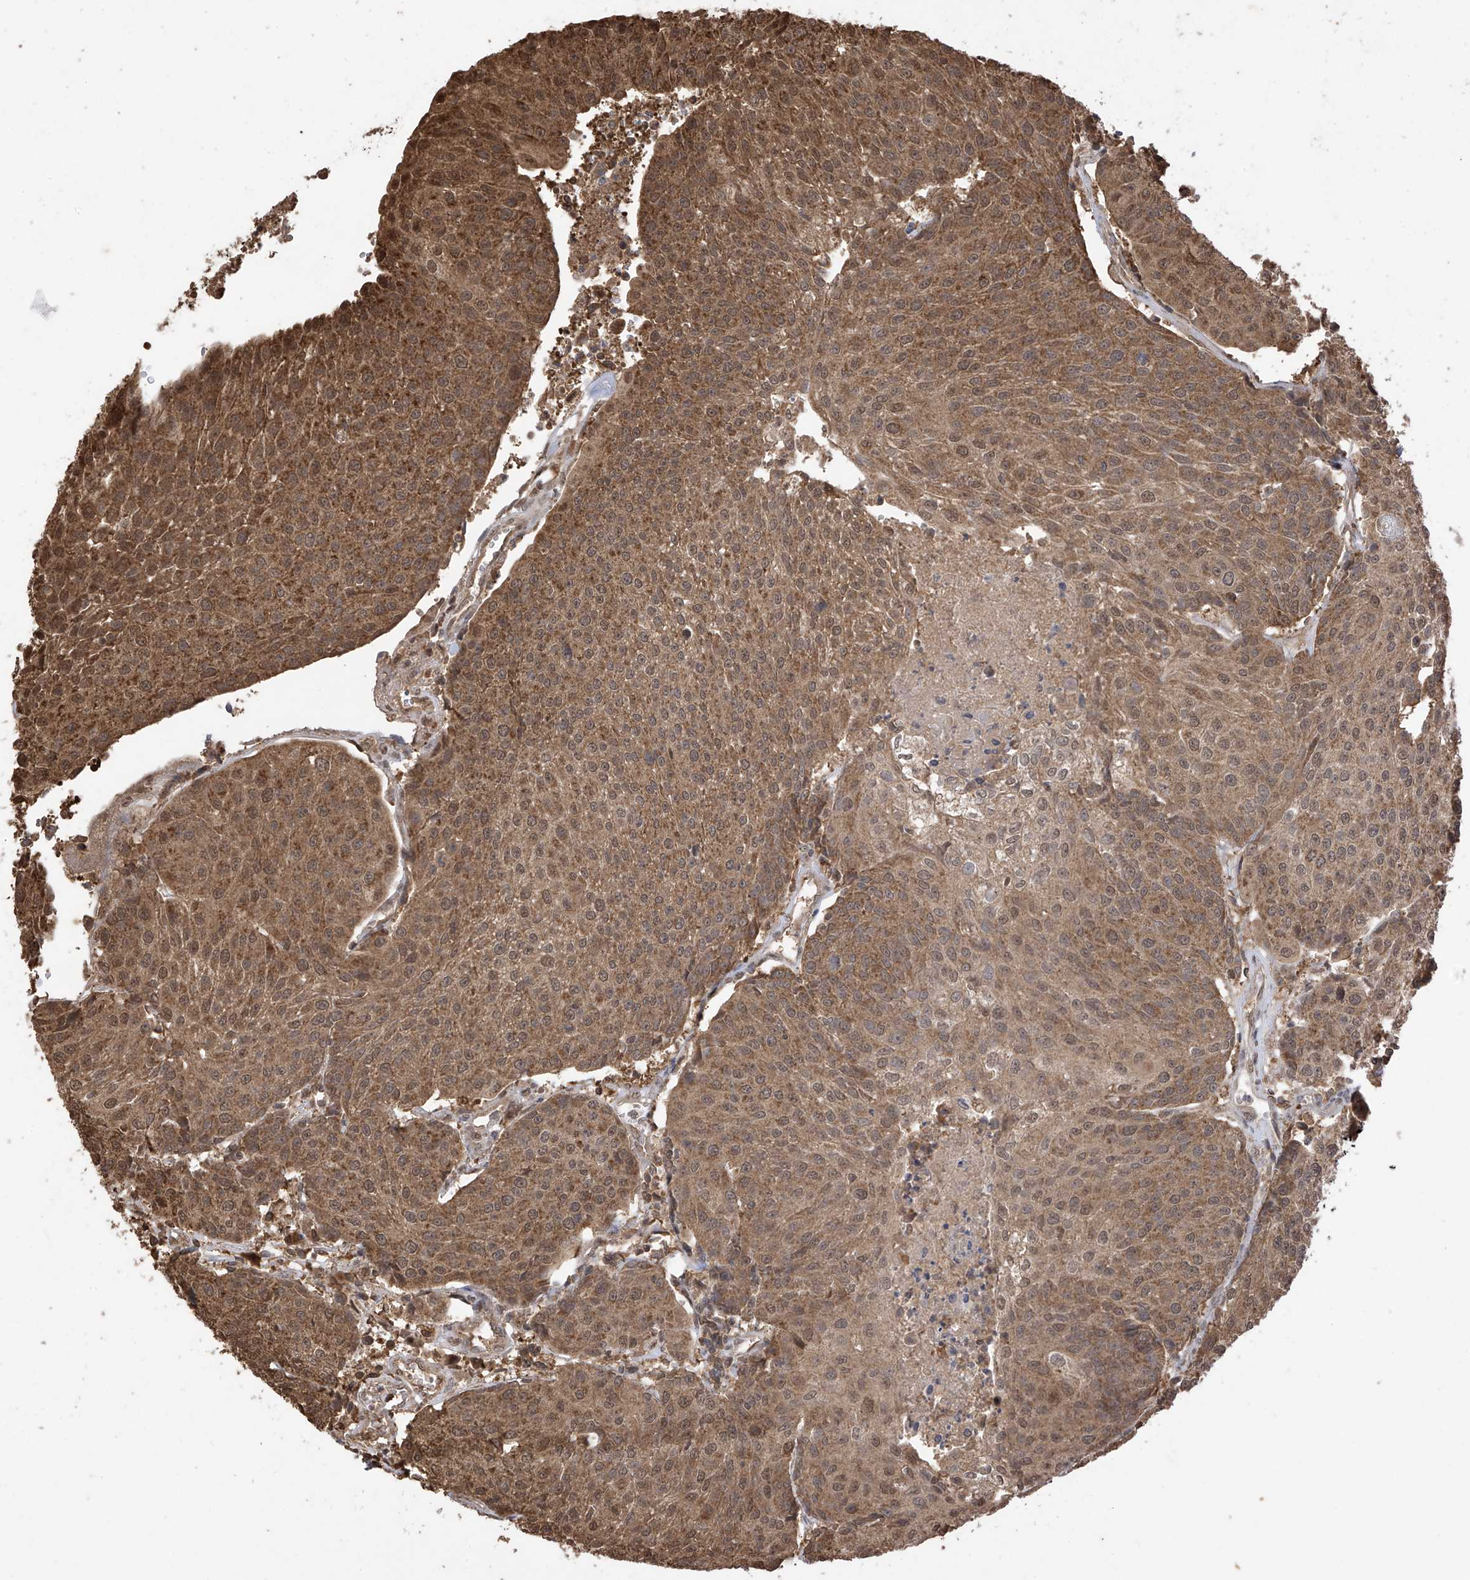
{"staining": {"intensity": "moderate", "quantity": ">75%", "location": "cytoplasmic/membranous,nuclear"}, "tissue": "urothelial cancer", "cell_type": "Tumor cells", "image_type": "cancer", "snomed": [{"axis": "morphology", "description": "Urothelial carcinoma, High grade"}, {"axis": "topography", "description": "Urinary bladder"}], "caption": "This is a histology image of immunohistochemistry (IHC) staining of urothelial carcinoma (high-grade), which shows moderate staining in the cytoplasmic/membranous and nuclear of tumor cells.", "gene": "PNPT1", "patient": {"sex": "female", "age": 85}}